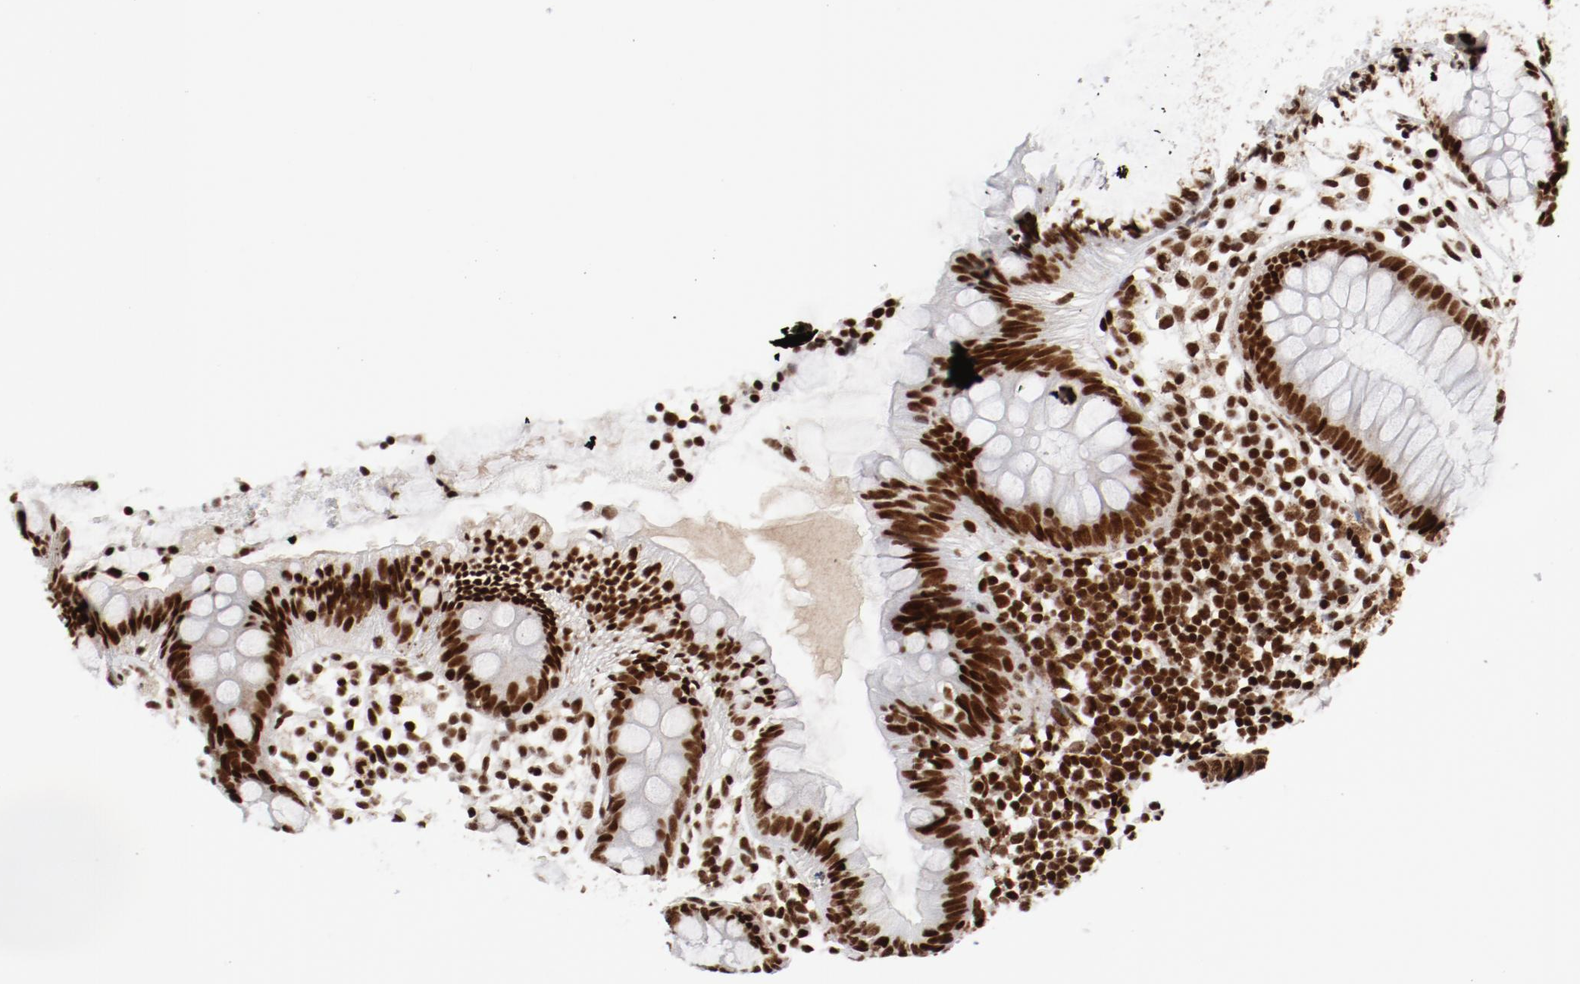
{"staining": {"intensity": "strong", "quantity": ">75%", "location": "nuclear"}, "tissue": "appendix", "cell_type": "Glandular cells", "image_type": "normal", "snomed": [{"axis": "morphology", "description": "Normal tissue, NOS"}, {"axis": "topography", "description": "Appendix"}], "caption": "Immunohistochemical staining of unremarkable human appendix exhibits >75% levels of strong nuclear protein positivity in about >75% of glandular cells.", "gene": "NFYB", "patient": {"sex": "male", "age": 38}}